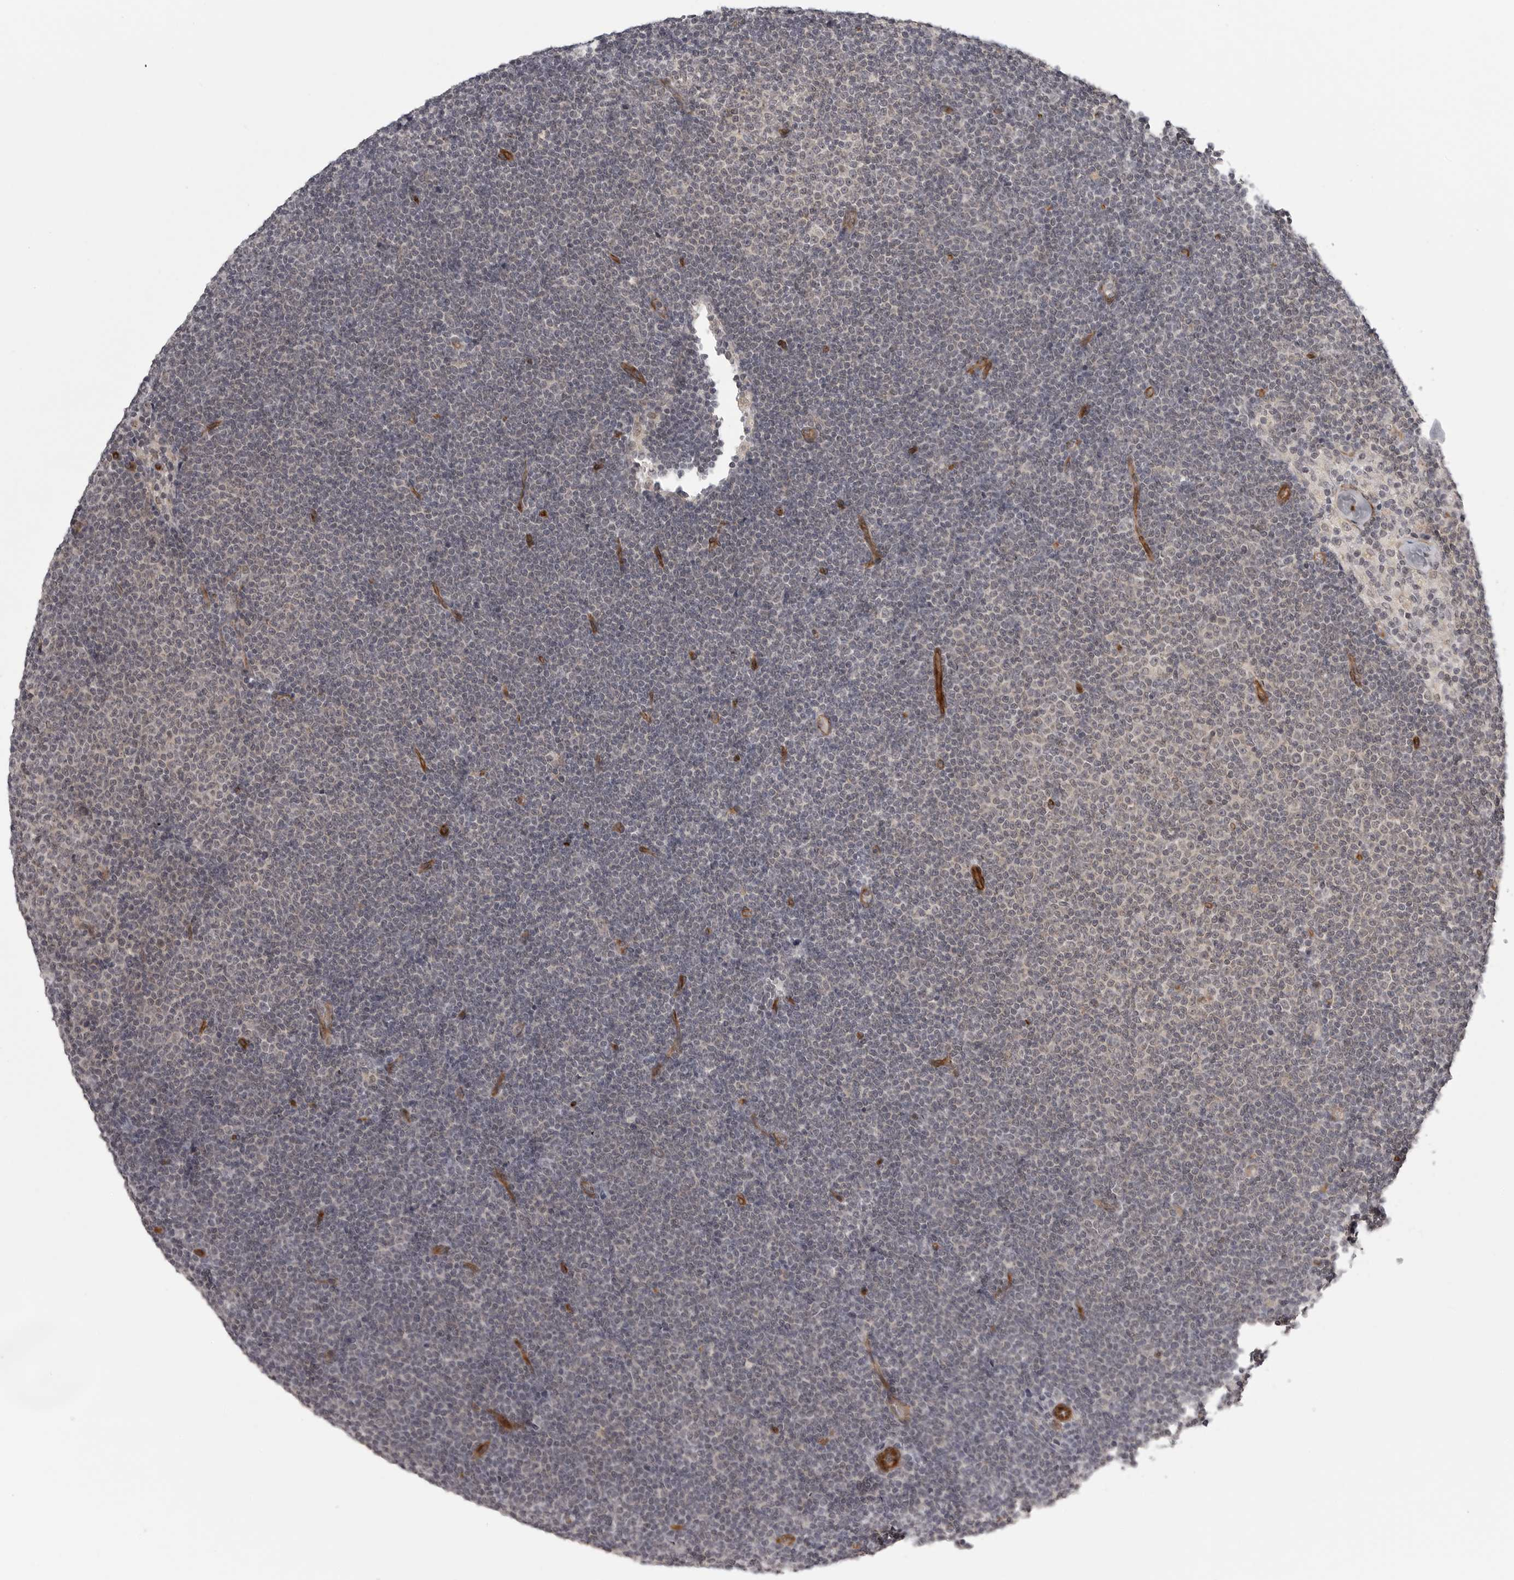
{"staining": {"intensity": "negative", "quantity": "none", "location": "none"}, "tissue": "lymphoma", "cell_type": "Tumor cells", "image_type": "cancer", "snomed": [{"axis": "morphology", "description": "Malignant lymphoma, non-Hodgkin's type, Low grade"}, {"axis": "topography", "description": "Lymph node"}], "caption": "The photomicrograph demonstrates no significant positivity in tumor cells of malignant lymphoma, non-Hodgkin's type (low-grade).", "gene": "TUT4", "patient": {"sex": "female", "age": 53}}